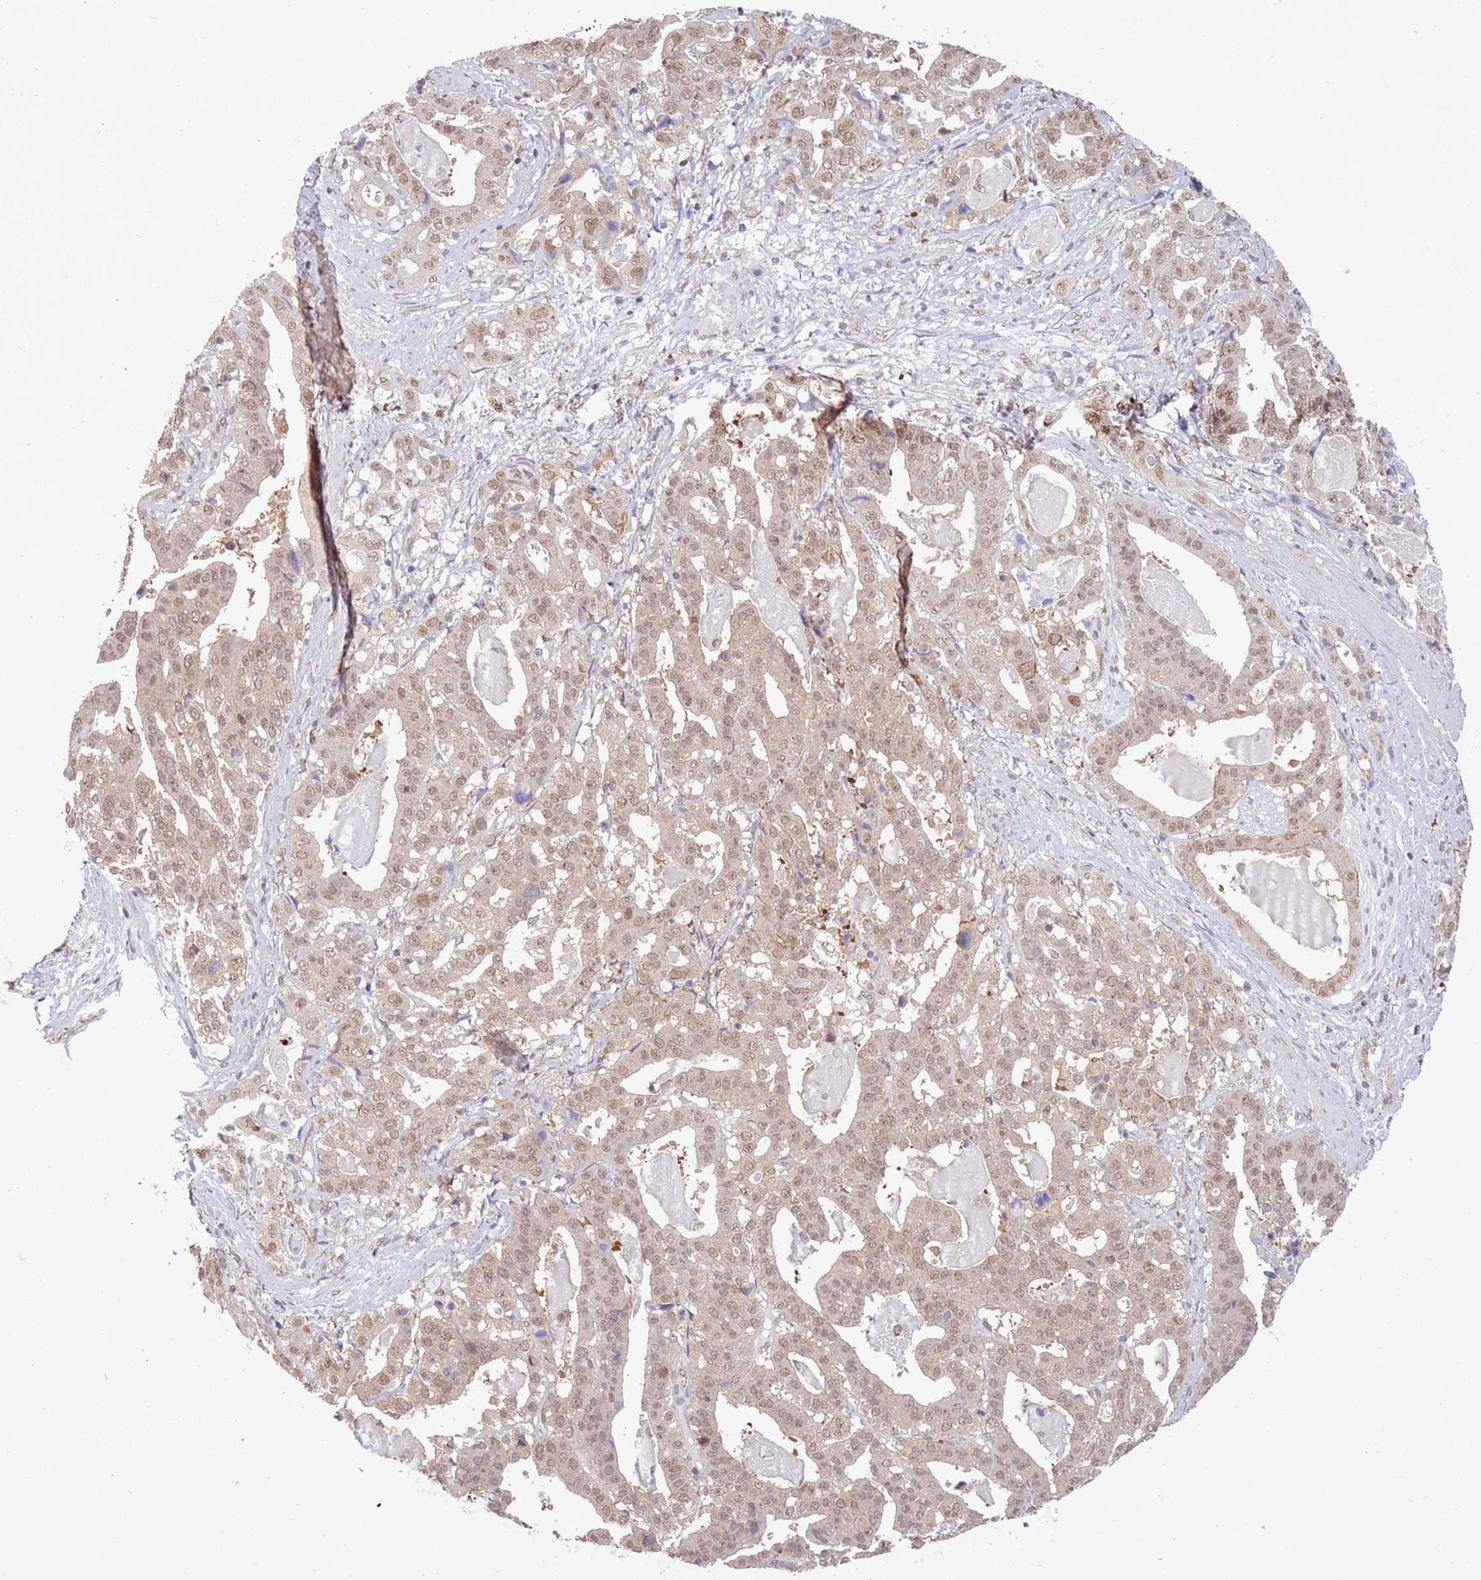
{"staining": {"intensity": "moderate", "quantity": ">75%", "location": "nuclear"}, "tissue": "stomach cancer", "cell_type": "Tumor cells", "image_type": "cancer", "snomed": [{"axis": "morphology", "description": "Adenocarcinoma, NOS"}, {"axis": "topography", "description": "Stomach"}], "caption": "IHC histopathology image of human stomach cancer stained for a protein (brown), which exhibits medium levels of moderate nuclear positivity in approximately >75% of tumor cells.", "gene": "TRIM32", "patient": {"sex": "male", "age": 48}}